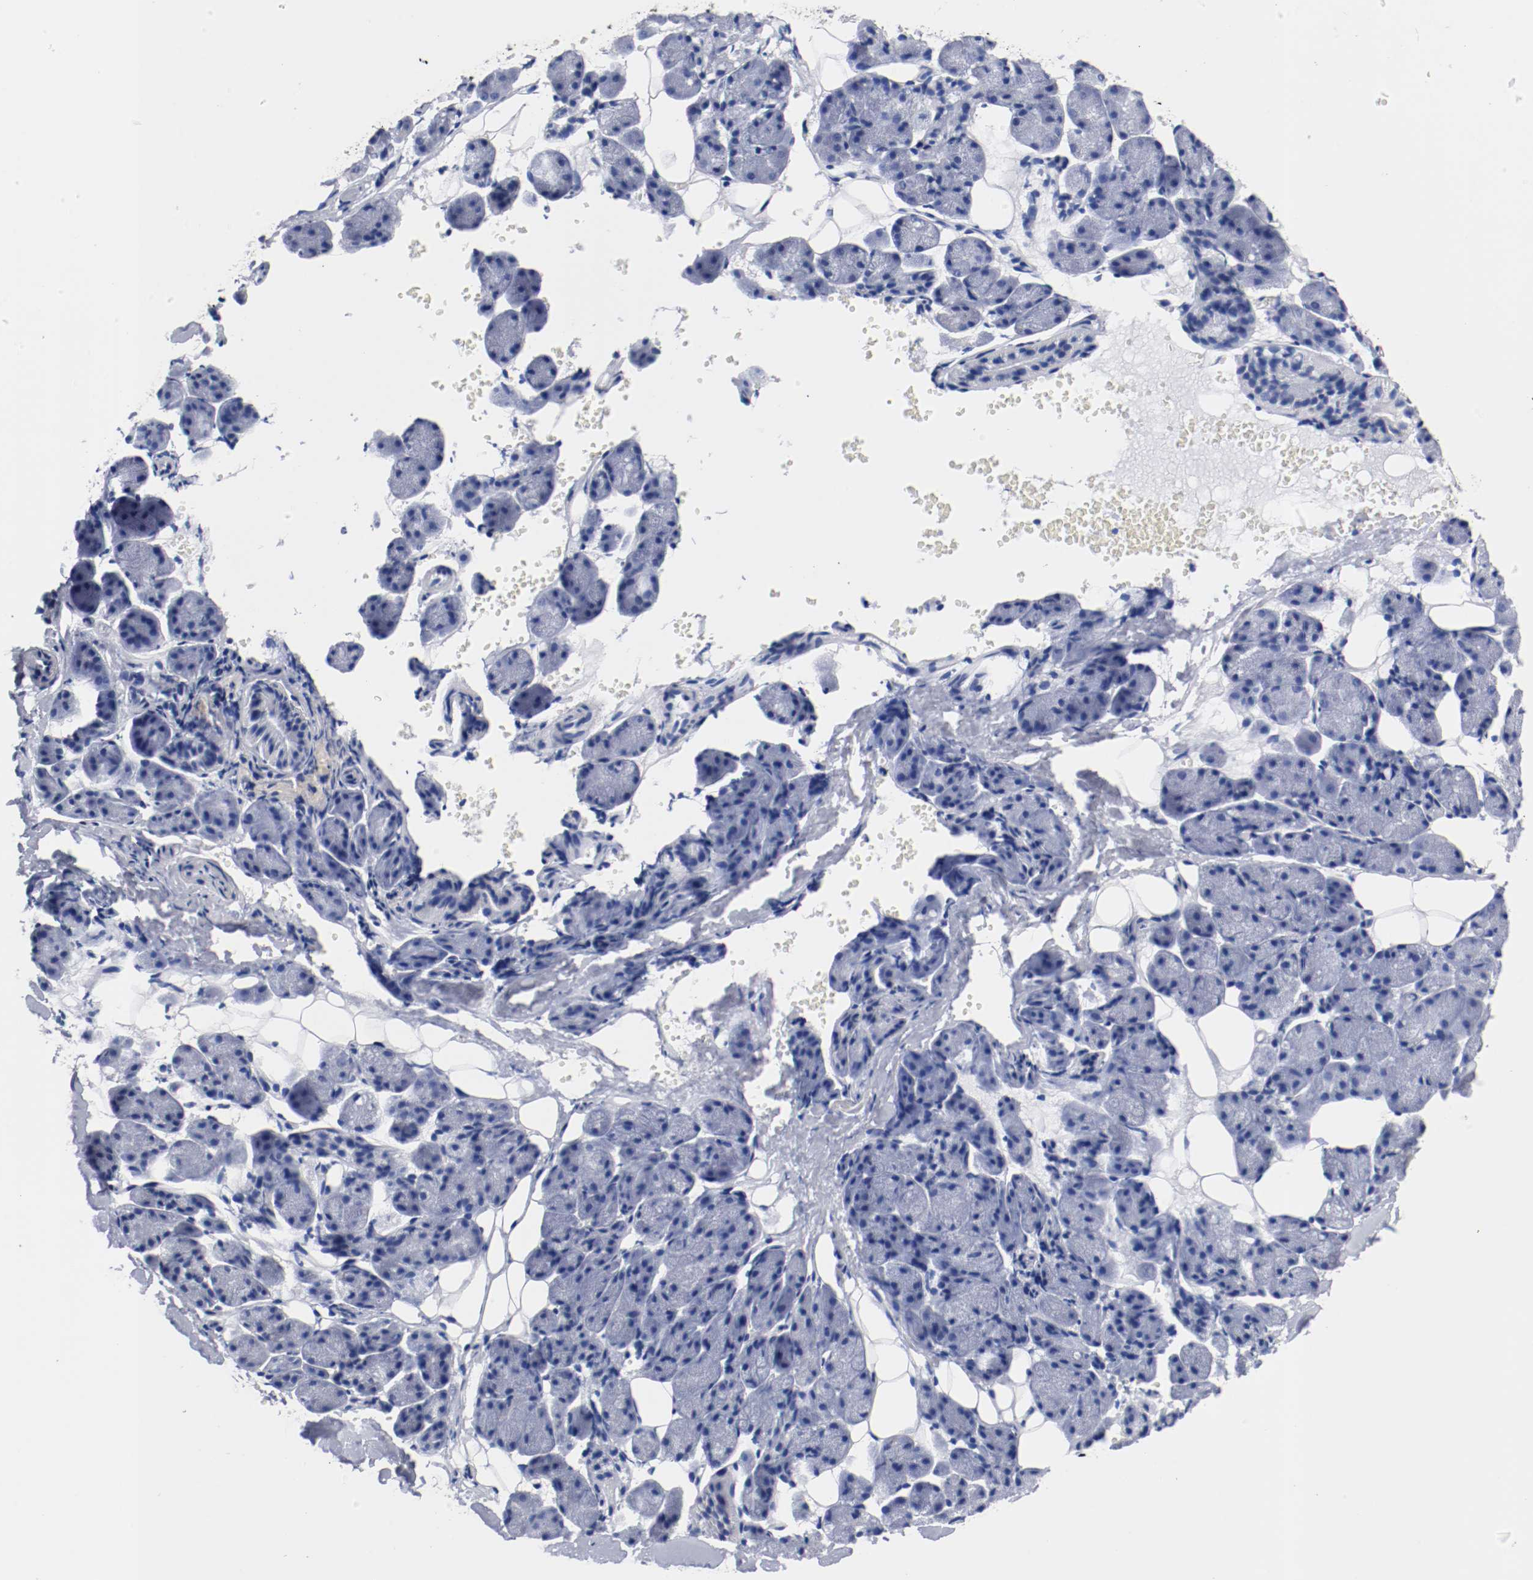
{"staining": {"intensity": "negative", "quantity": "none", "location": "none"}, "tissue": "salivary gland", "cell_type": "Glandular cells", "image_type": "normal", "snomed": [{"axis": "morphology", "description": "Normal tissue, NOS"}, {"axis": "morphology", "description": "Adenoma, NOS"}, {"axis": "topography", "description": "Salivary gland"}], "caption": "High magnification brightfield microscopy of unremarkable salivary gland stained with DAB (3,3'-diaminobenzidine) (brown) and counterstained with hematoxylin (blue): glandular cells show no significant staining.", "gene": "FGFBP1", "patient": {"sex": "female", "age": 32}}